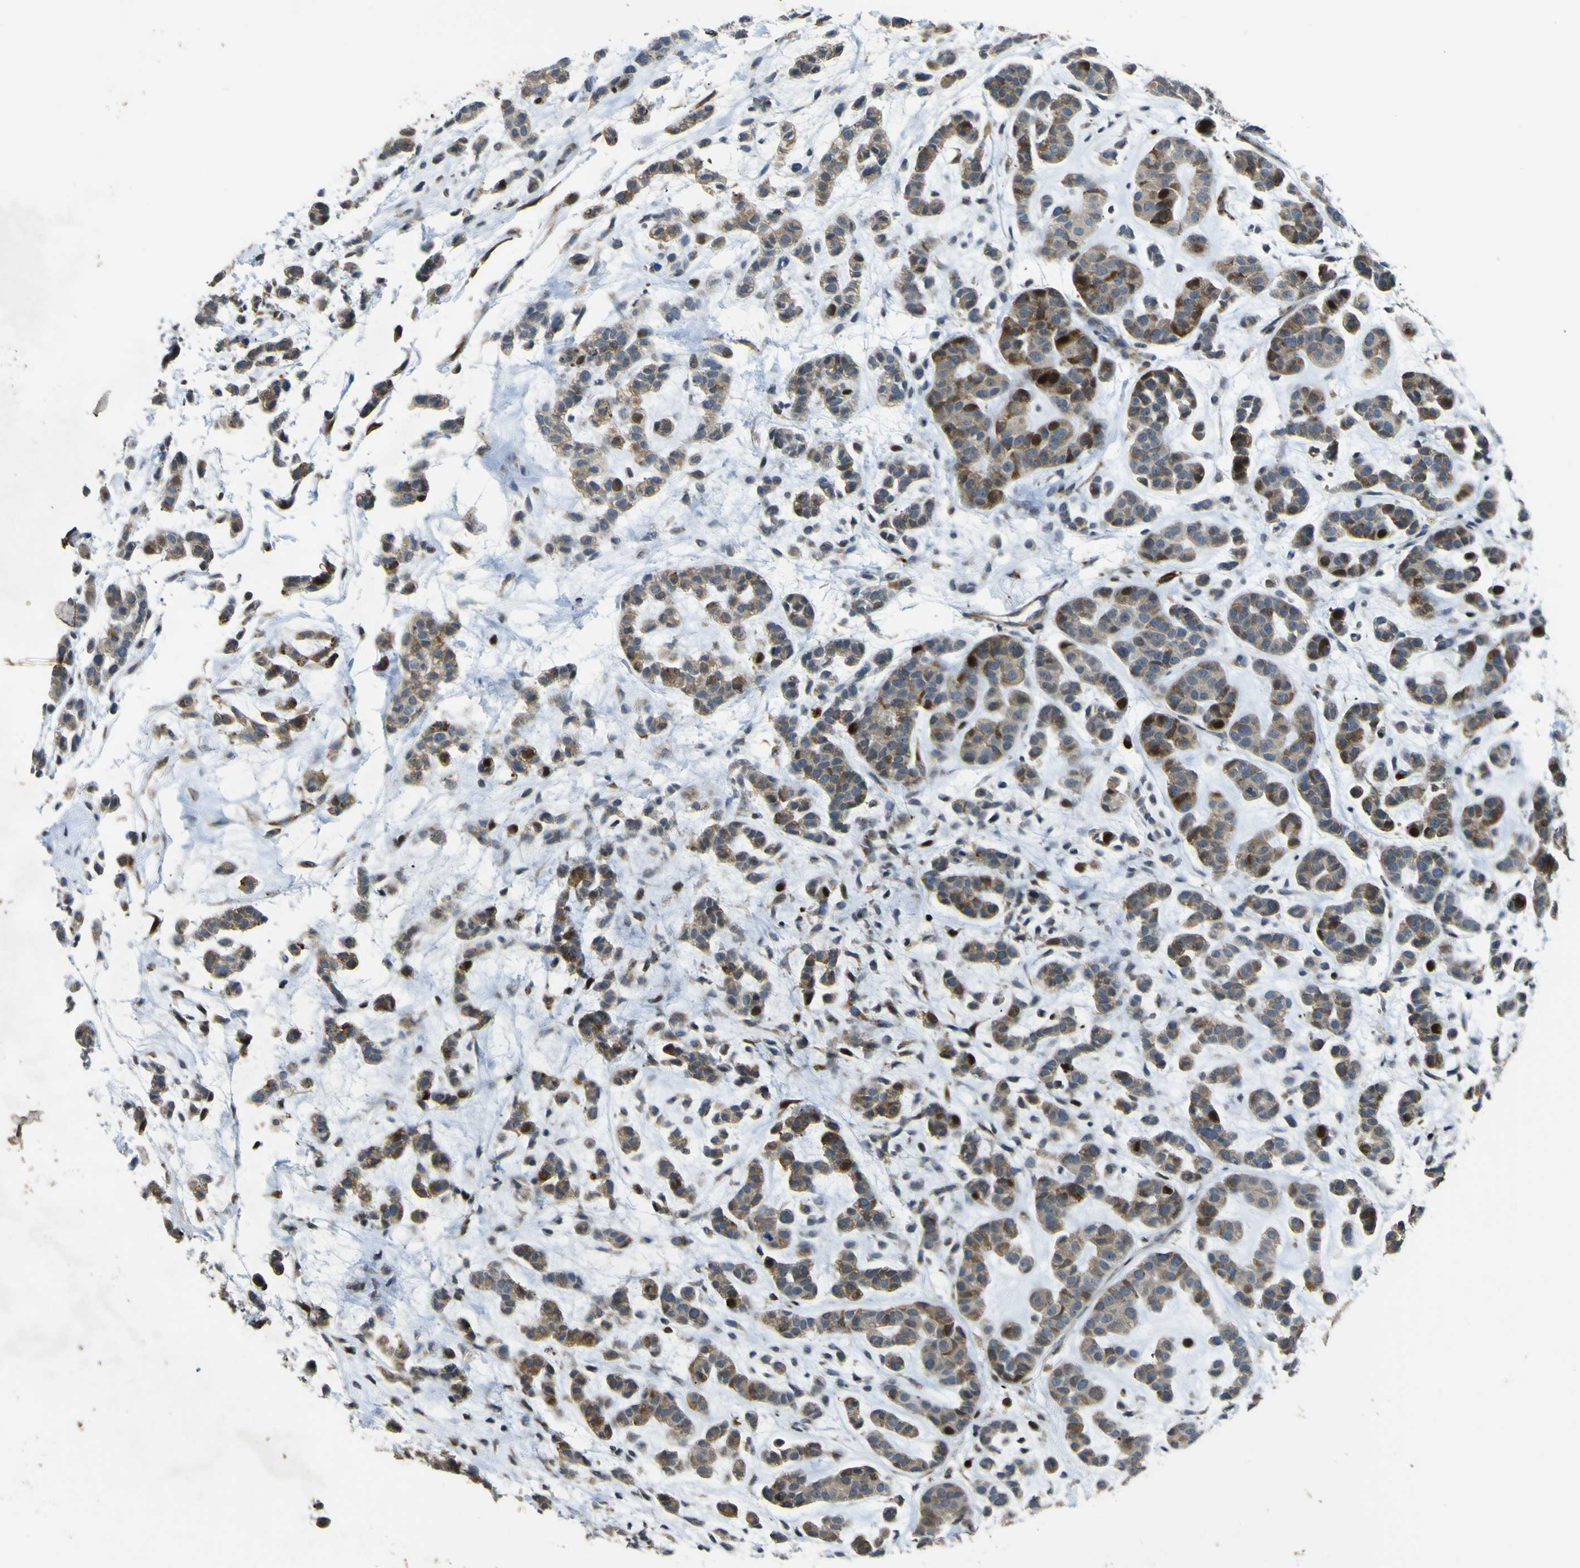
{"staining": {"intensity": "moderate", "quantity": ">75%", "location": "cytoplasmic/membranous"}, "tissue": "head and neck cancer", "cell_type": "Tumor cells", "image_type": "cancer", "snomed": [{"axis": "morphology", "description": "Adenocarcinoma, NOS"}, {"axis": "morphology", "description": "Adenoma, NOS"}, {"axis": "topography", "description": "Head-Neck"}], "caption": "Brown immunohistochemical staining in human head and neck cancer shows moderate cytoplasmic/membranous expression in about >75% of tumor cells.", "gene": "LBHD1", "patient": {"sex": "female", "age": 55}}